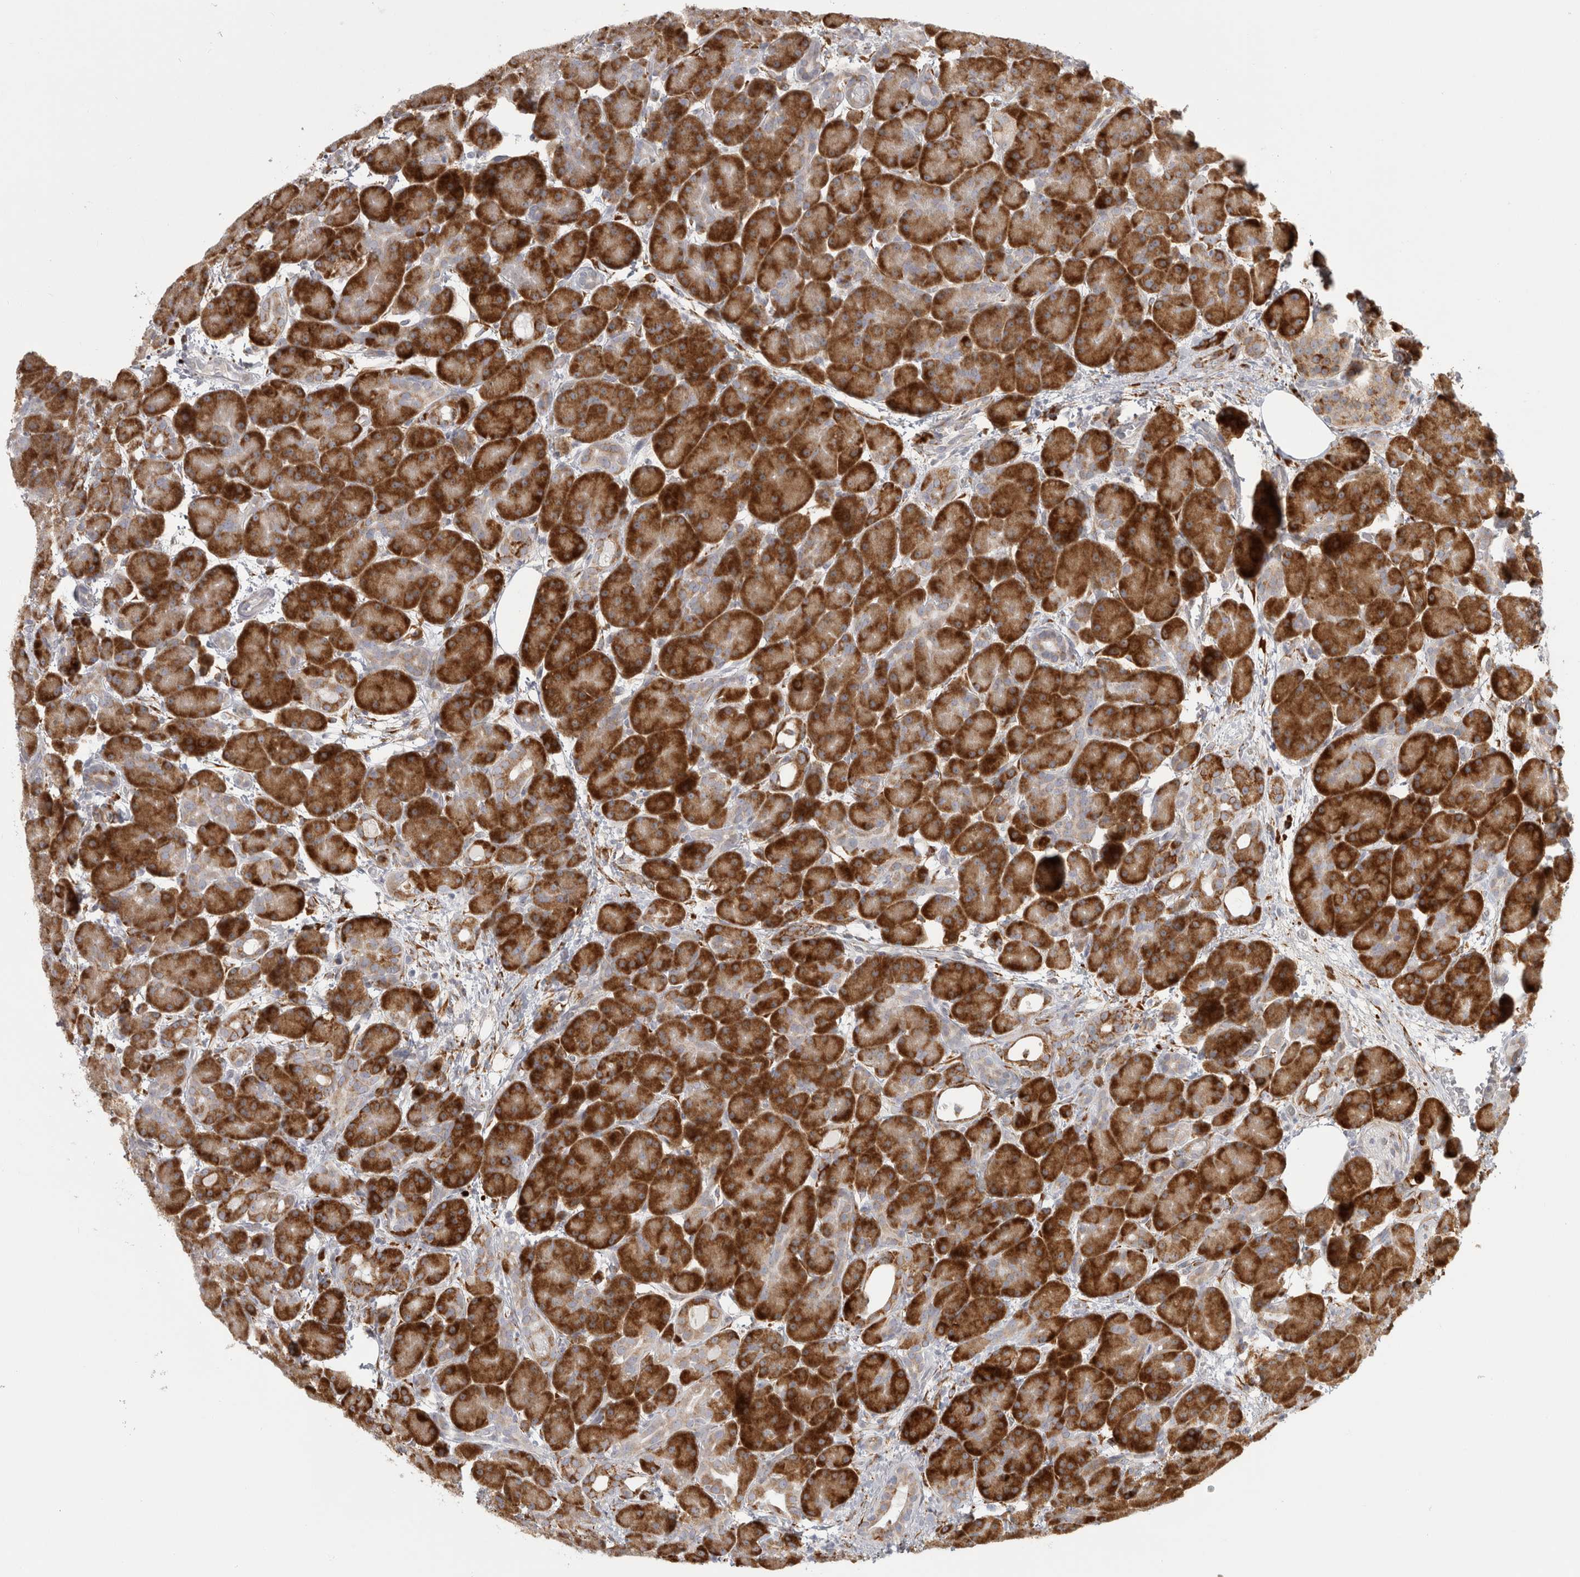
{"staining": {"intensity": "strong", "quantity": ">75%", "location": "cytoplasmic/membranous"}, "tissue": "pancreas", "cell_type": "Exocrine glandular cells", "image_type": "normal", "snomed": [{"axis": "morphology", "description": "Normal tissue, NOS"}, {"axis": "topography", "description": "Pancreas"}], "caption": "Immunohistochemistry (IHC) of benign pancreas exhibits high levels of strong cytoplasmic/membranous expression in about >75% of exocrine glandular cells.", "gene": "OSTN", "patient": {"sex": "male", "age": 63}}